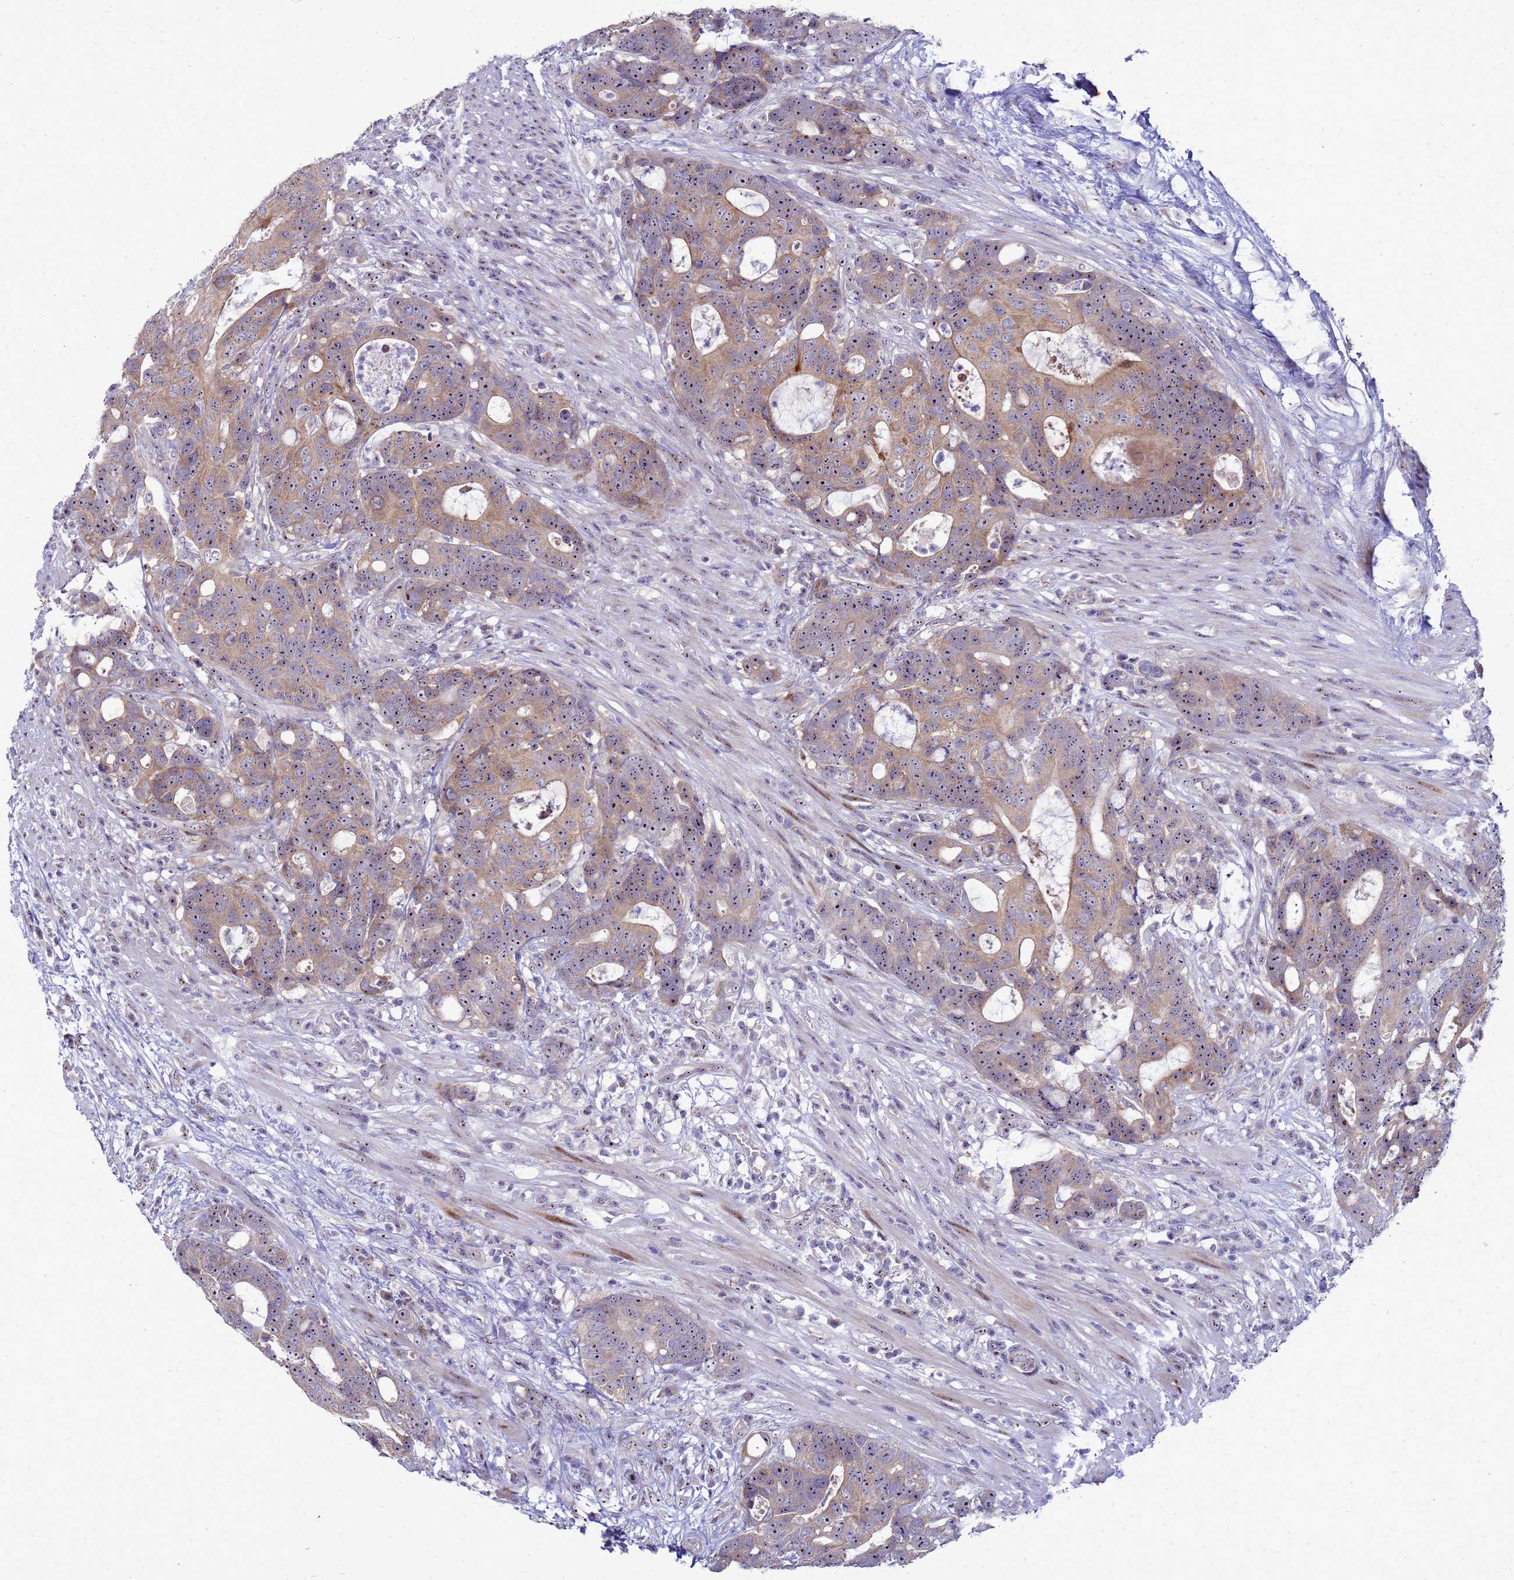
{"staining": {"intensity": "moderate", "quantity": ">75%", "location": "cytoplasmic/membranous,nuclear"}, "tissue": "colorectal cancer", "cell_type": "Tumor cells", "image_type": "cancer", "snomed": [{"axis": "morphology", "description": "Adenocarcinoma, NOS"}, {"axis": "topography", "description": "Colon"}], "caption": "The image exhibits immunohistochemical staining of colorectal cancer (adenocarcinoma). There is moderate cytoplasmic/membranous and nuclear staining is identified in about >75% of tumor cells.", "gene": "RSPO1", "patient": {"sex": "female", "age": 82}}